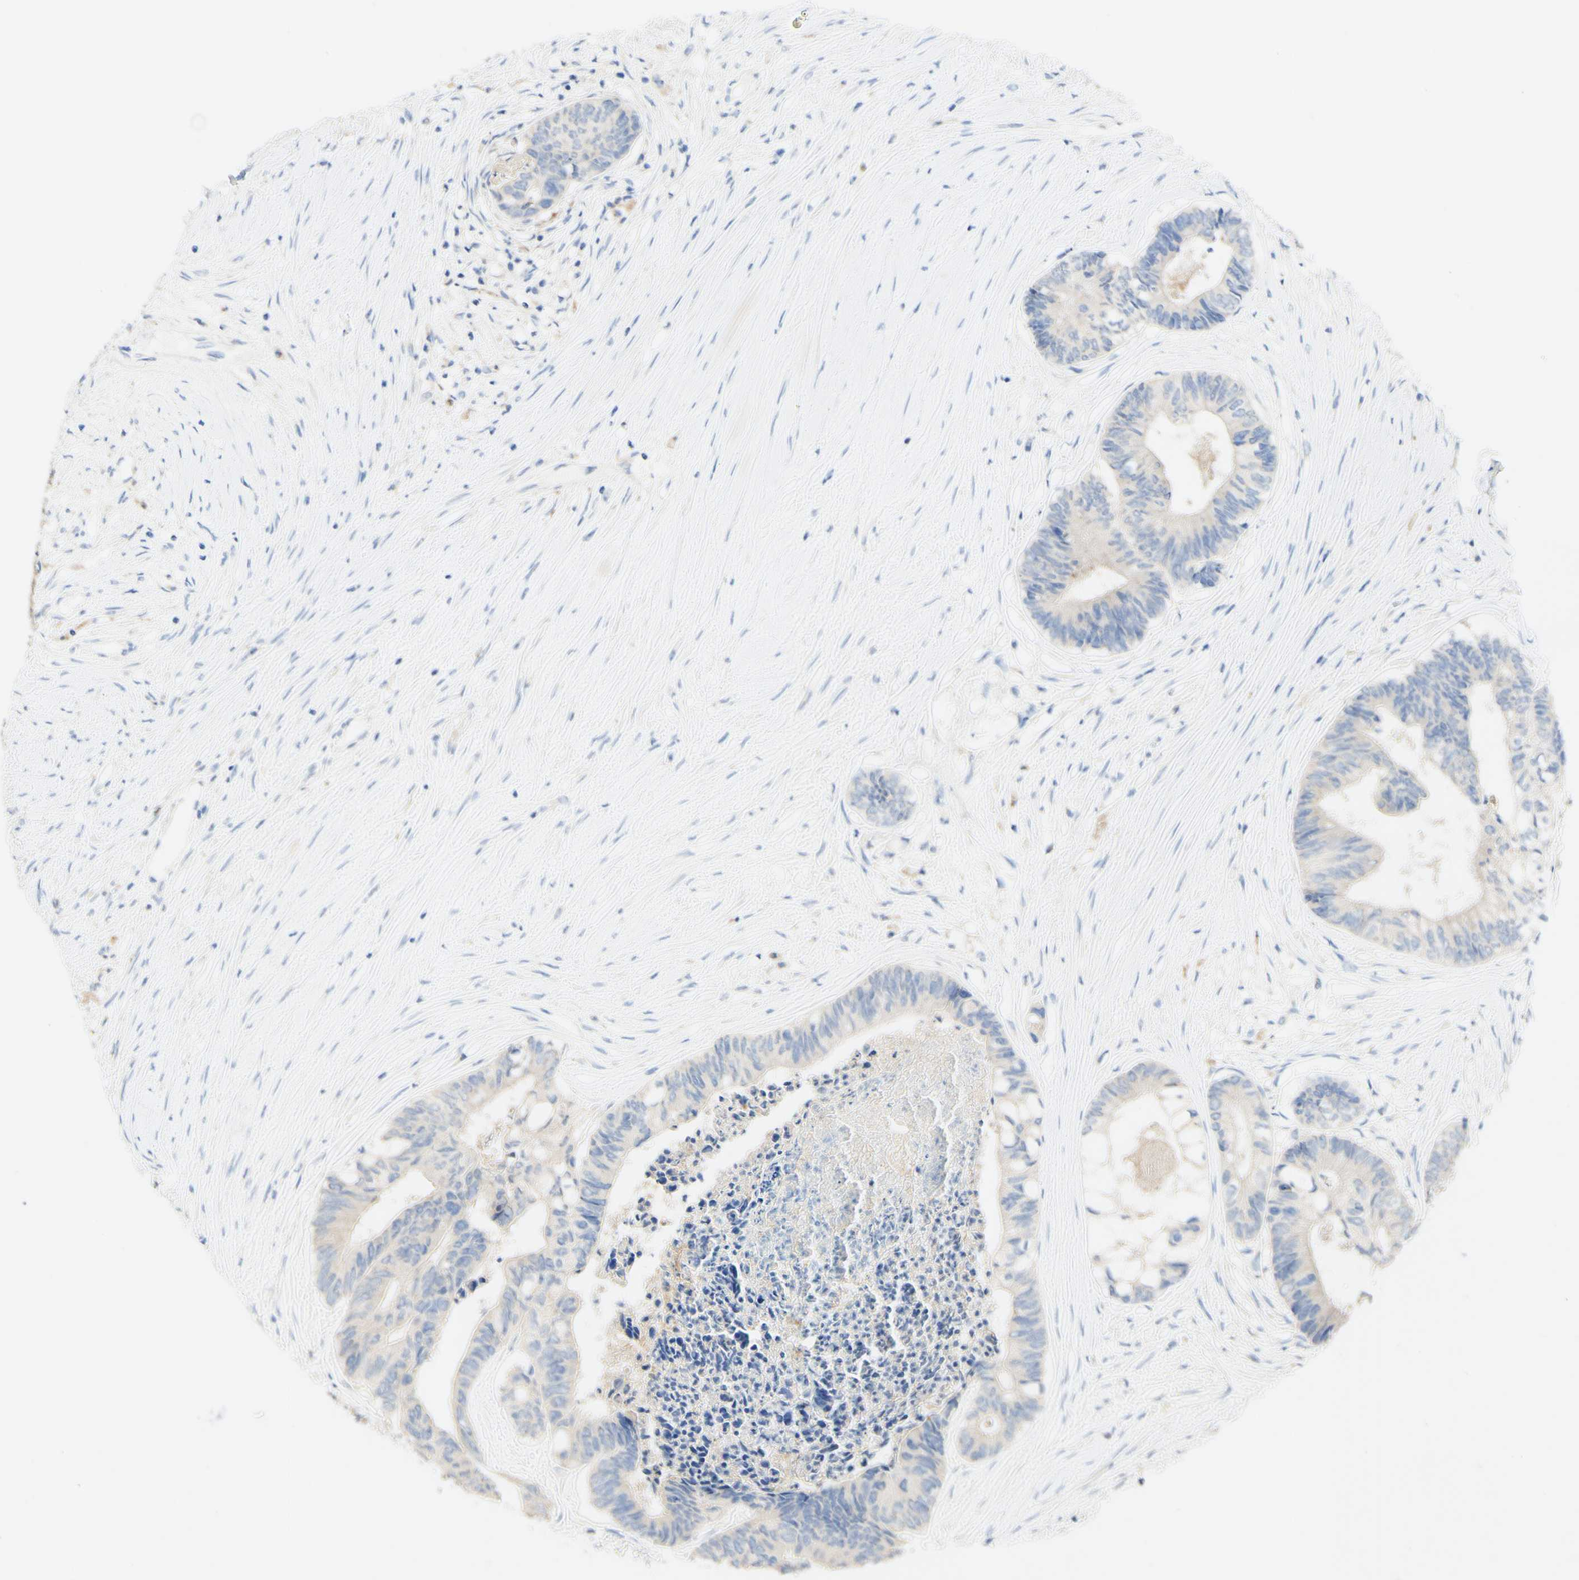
{"staining": {"intensity": "weak", "quantity": "<25%", "location": "cytoplasmic/membranous"}, "tissue": "colorectal cancer", "cell_type": "Tumor cells", "image_type": "cancer", "snomed": [{"axis": "morphology", "description": "Adenocarcinoma, NOS"}, {"axis": "topography", "description": "Rectum"}], "caption": "A photomicrograph of colorectal adenocarcinoma stained for a protein reveals no brown staining in tumor cells. (DAB (3,3'-diaminobenzidine) immunohistochemistry, high magnification).", "gene": "FGF4", "patient": {"sex": "male", "age": 63}}